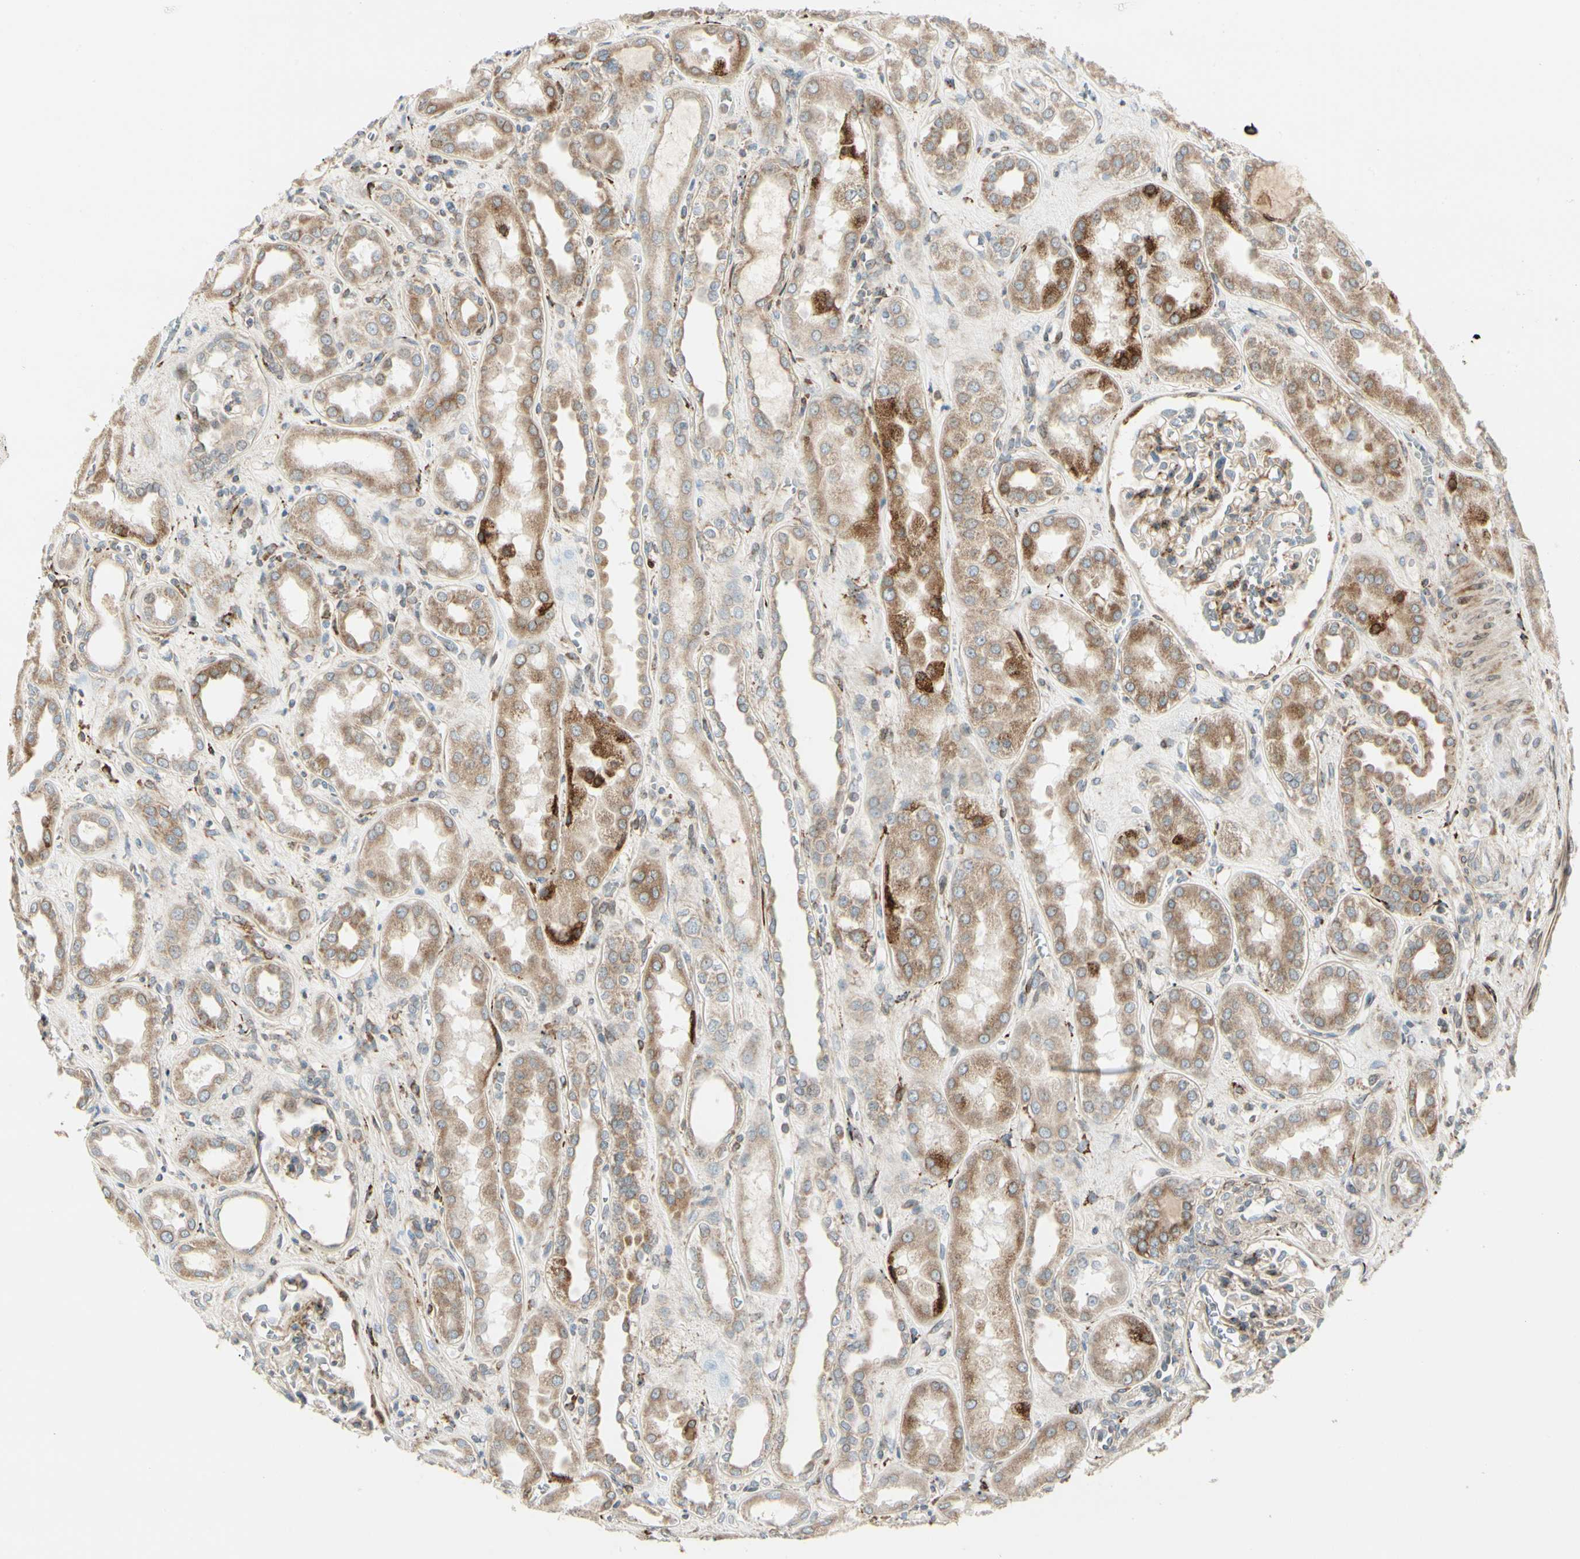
{"staining": {"intensity": "weak", "quantity": ">75%", "location": "cytoplasmic/membranous"}, "tissue": "kidney", "cell_type": "Cells in glomeruli", "image_type": "normal", "snomed": [{"axis": "morphology", "description": "Normal tissue, NOS"}, {"axis": "topography", "description": "Kidney"}], "caption": "This micrograph displays immunohistochemistry staining of normal human kidney, with low weak cytoplasmic/membranous expression in about >75% of cells in glomeruli.", "gene": "MRPL9", "patient": {"sex": "male", "age": 59}}